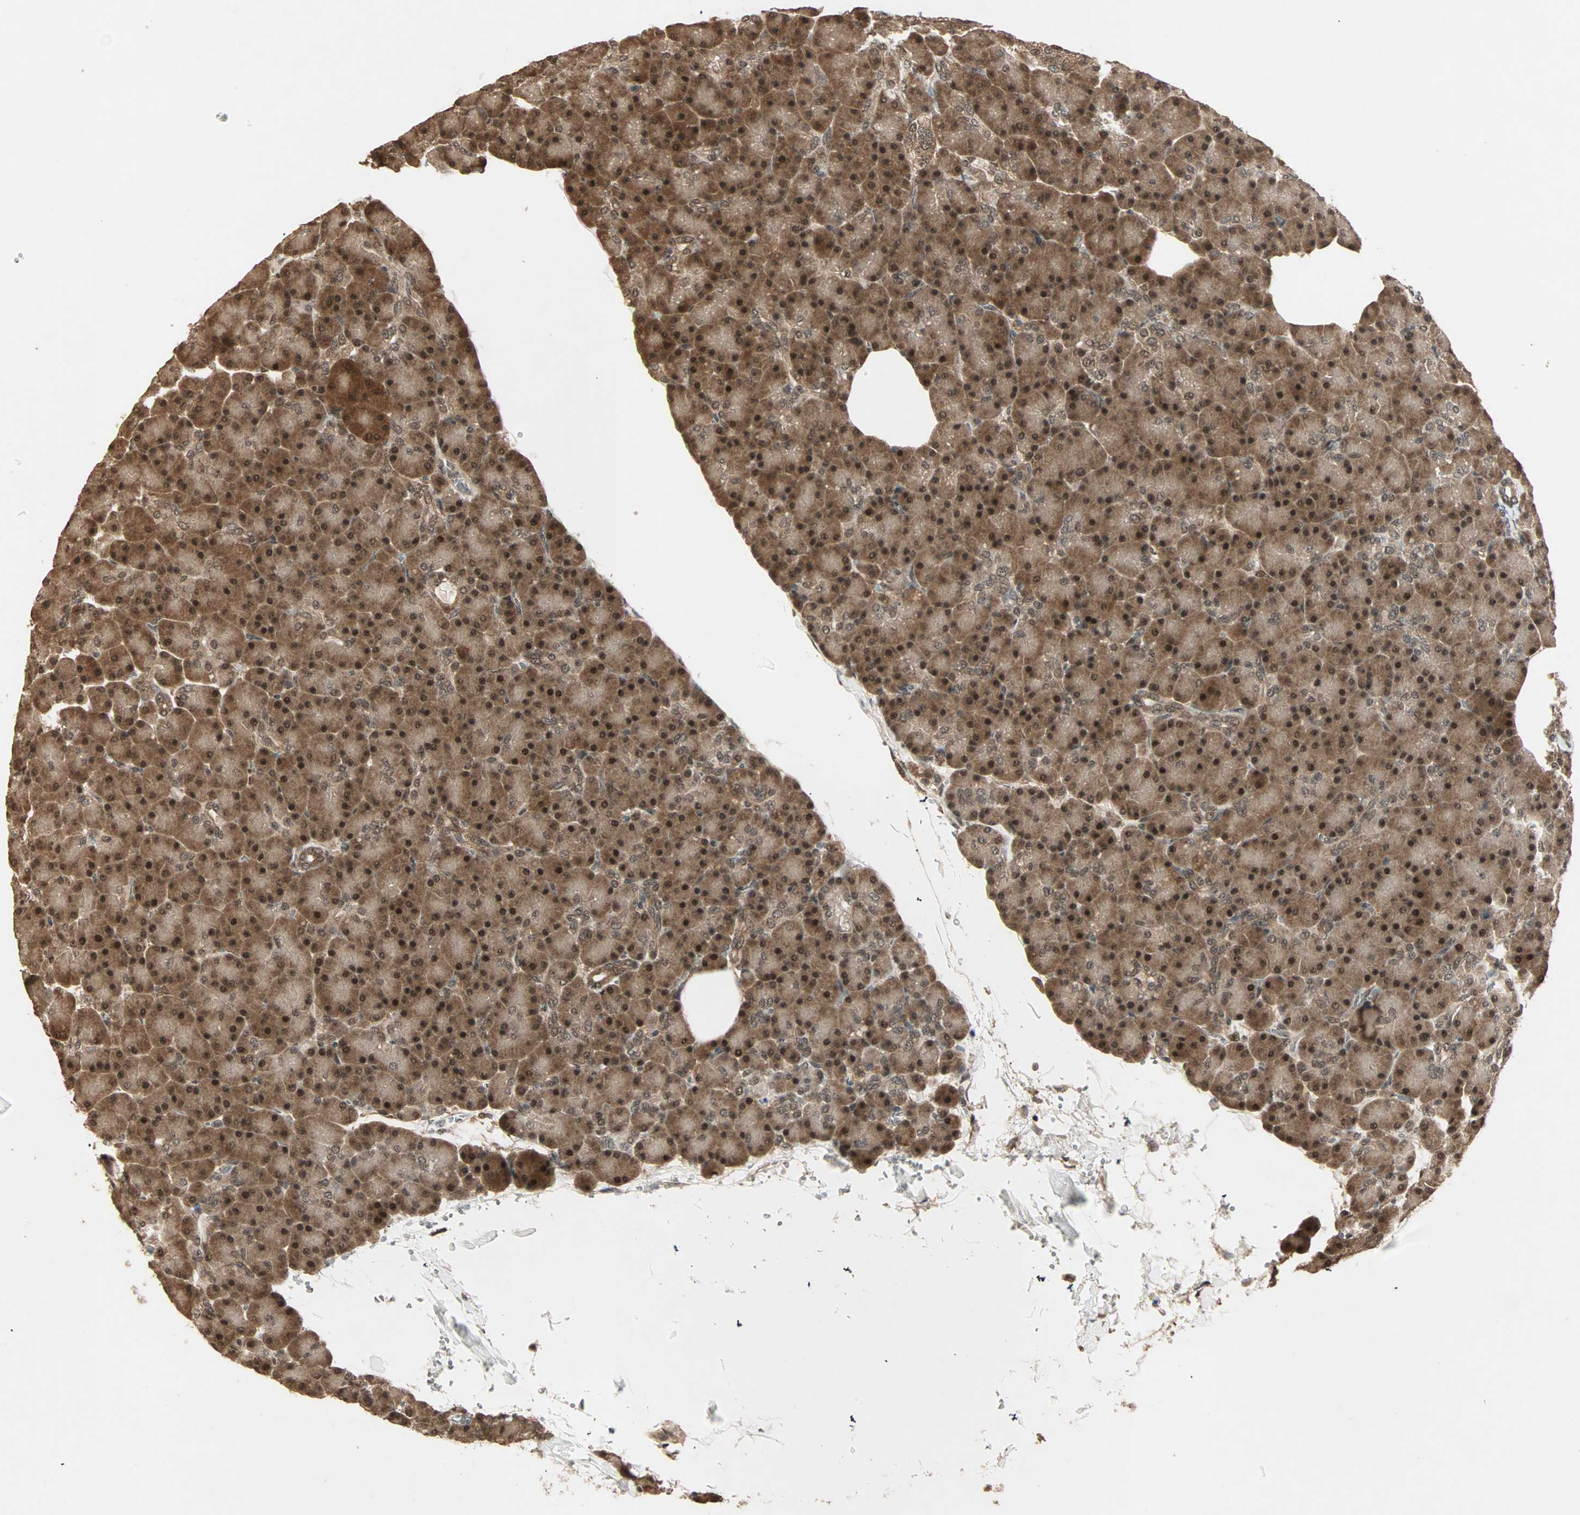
{"staining": {"intensity": "strong", "quantity": ">75%", "location": "cytoplasmic/membranous,nuclear"}, "tissue": "pancreas", "cell_type": "Exocrine glandular cells", "image_type": "normal", "snomed": [{"axis": "morphology", "description": "Normal tissue, NOS"}, {"axis": "topography", "description": "Pancreas"}], "caption": "This photomicrograph shows unremarkable pancreas stained with immunohistochemistry to label a protein in brown. The cytoplasmic/membranous,nuclear of exocrine glandular cells show strong positivity for the protein. Nuclei are counter-stained blue.", "gene": "ZSCAN31", "patient": {"sex": "female", "age": 43}}